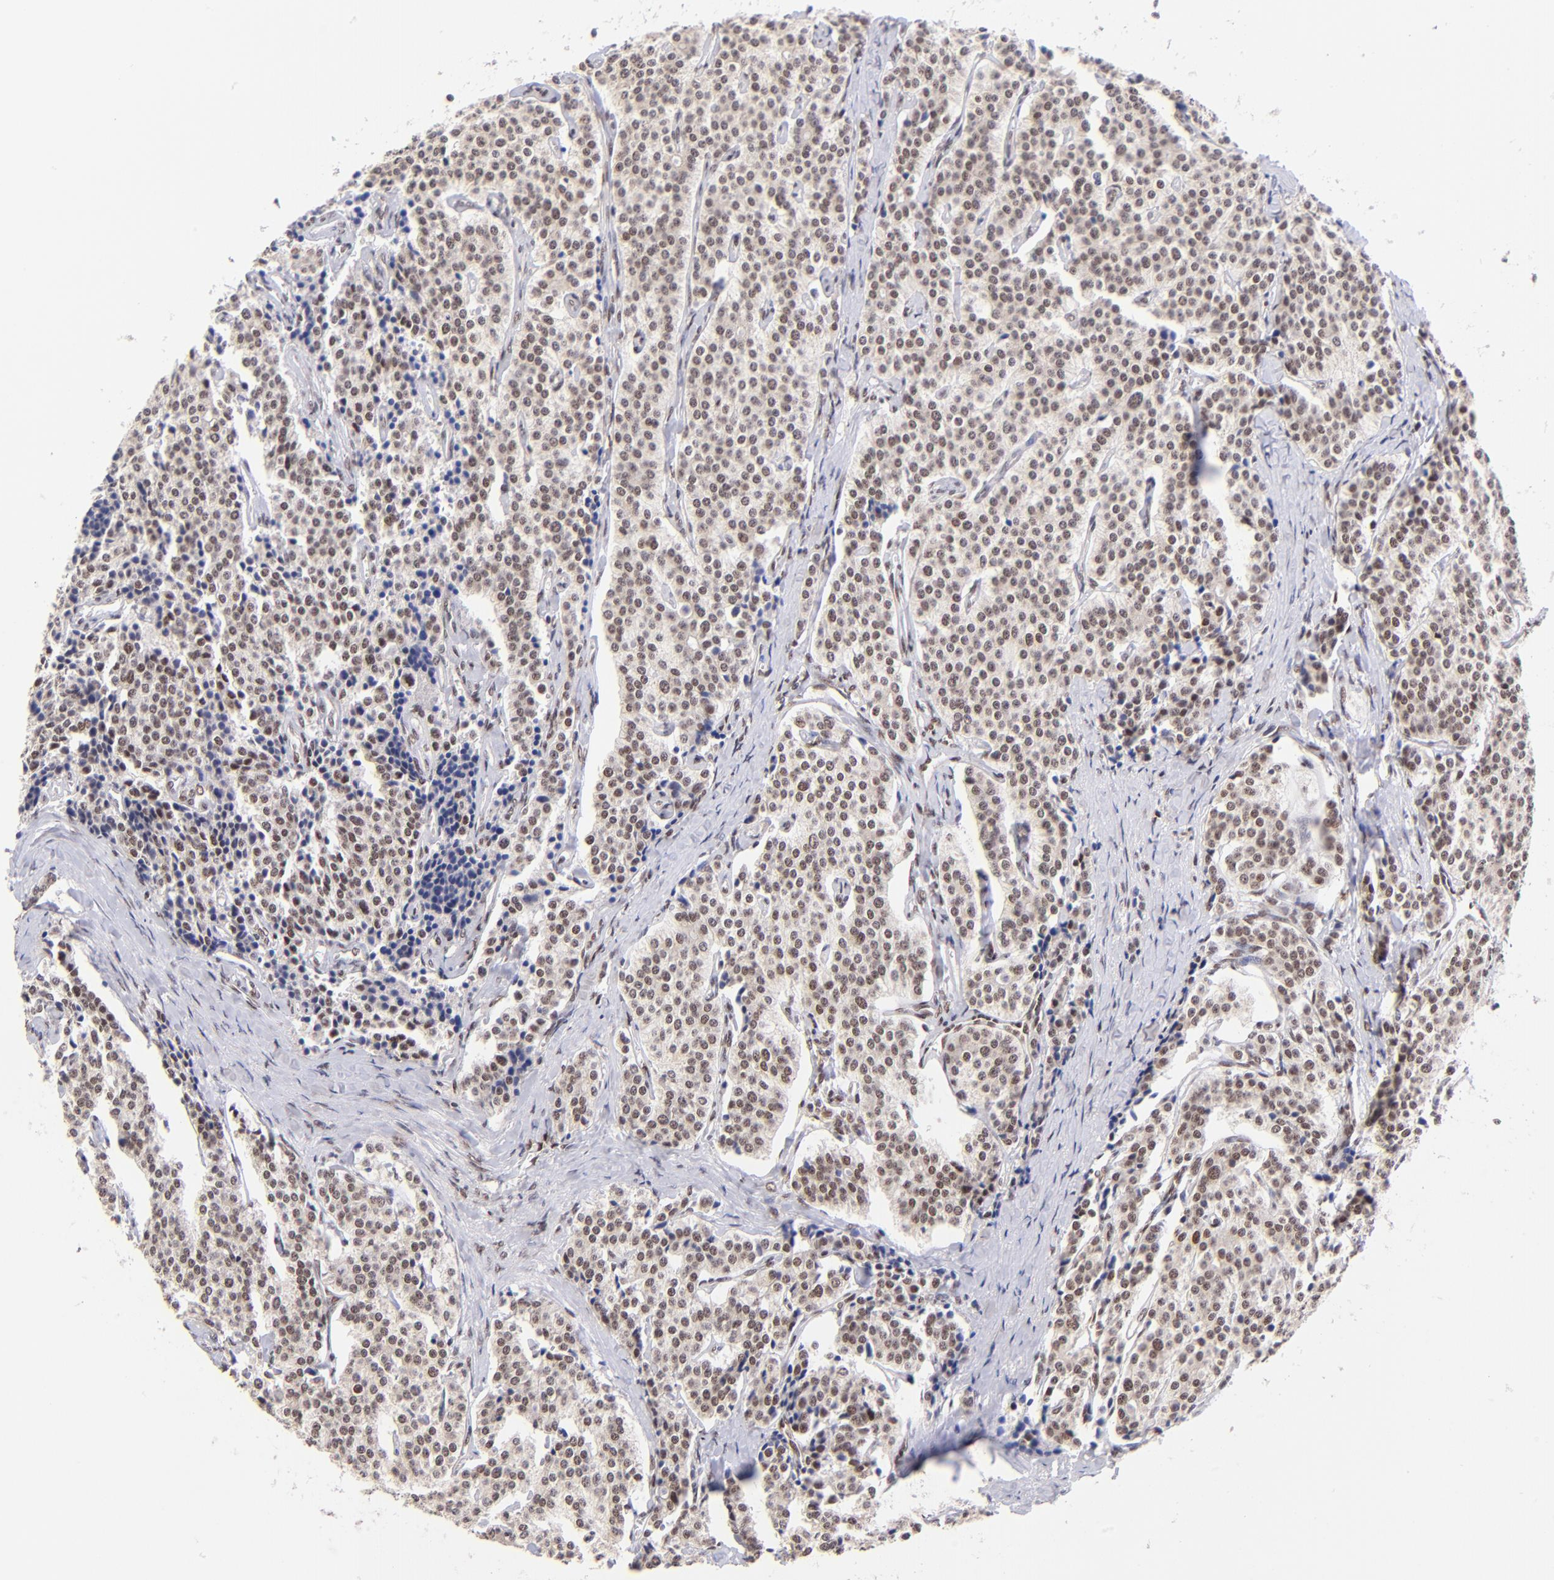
{"staining": {"intensity": "moderate", "quantity": ">75%", "location": "nuclear"}, "tissue": "carcinoid", "cell_type": "Tumor cells", "image_type": "cancer", "snomed": [{"axis": "morphology", "description": "Carcinoid, malignant, NOS"}, {"axis": "topography", "description": "Small intestine"}], "caption": "Immunohistochemical staining of human malignant carcinoid demonstrates medium levels of moderate nuclear expression in about >75% of tumor cells. (Stains: DAB in brown, nuclei in blue, Microscopy: brightfield microscopy at high magnification).", "gene": "MIDEAS", "patient": {"sex": "male", "age": 63}}